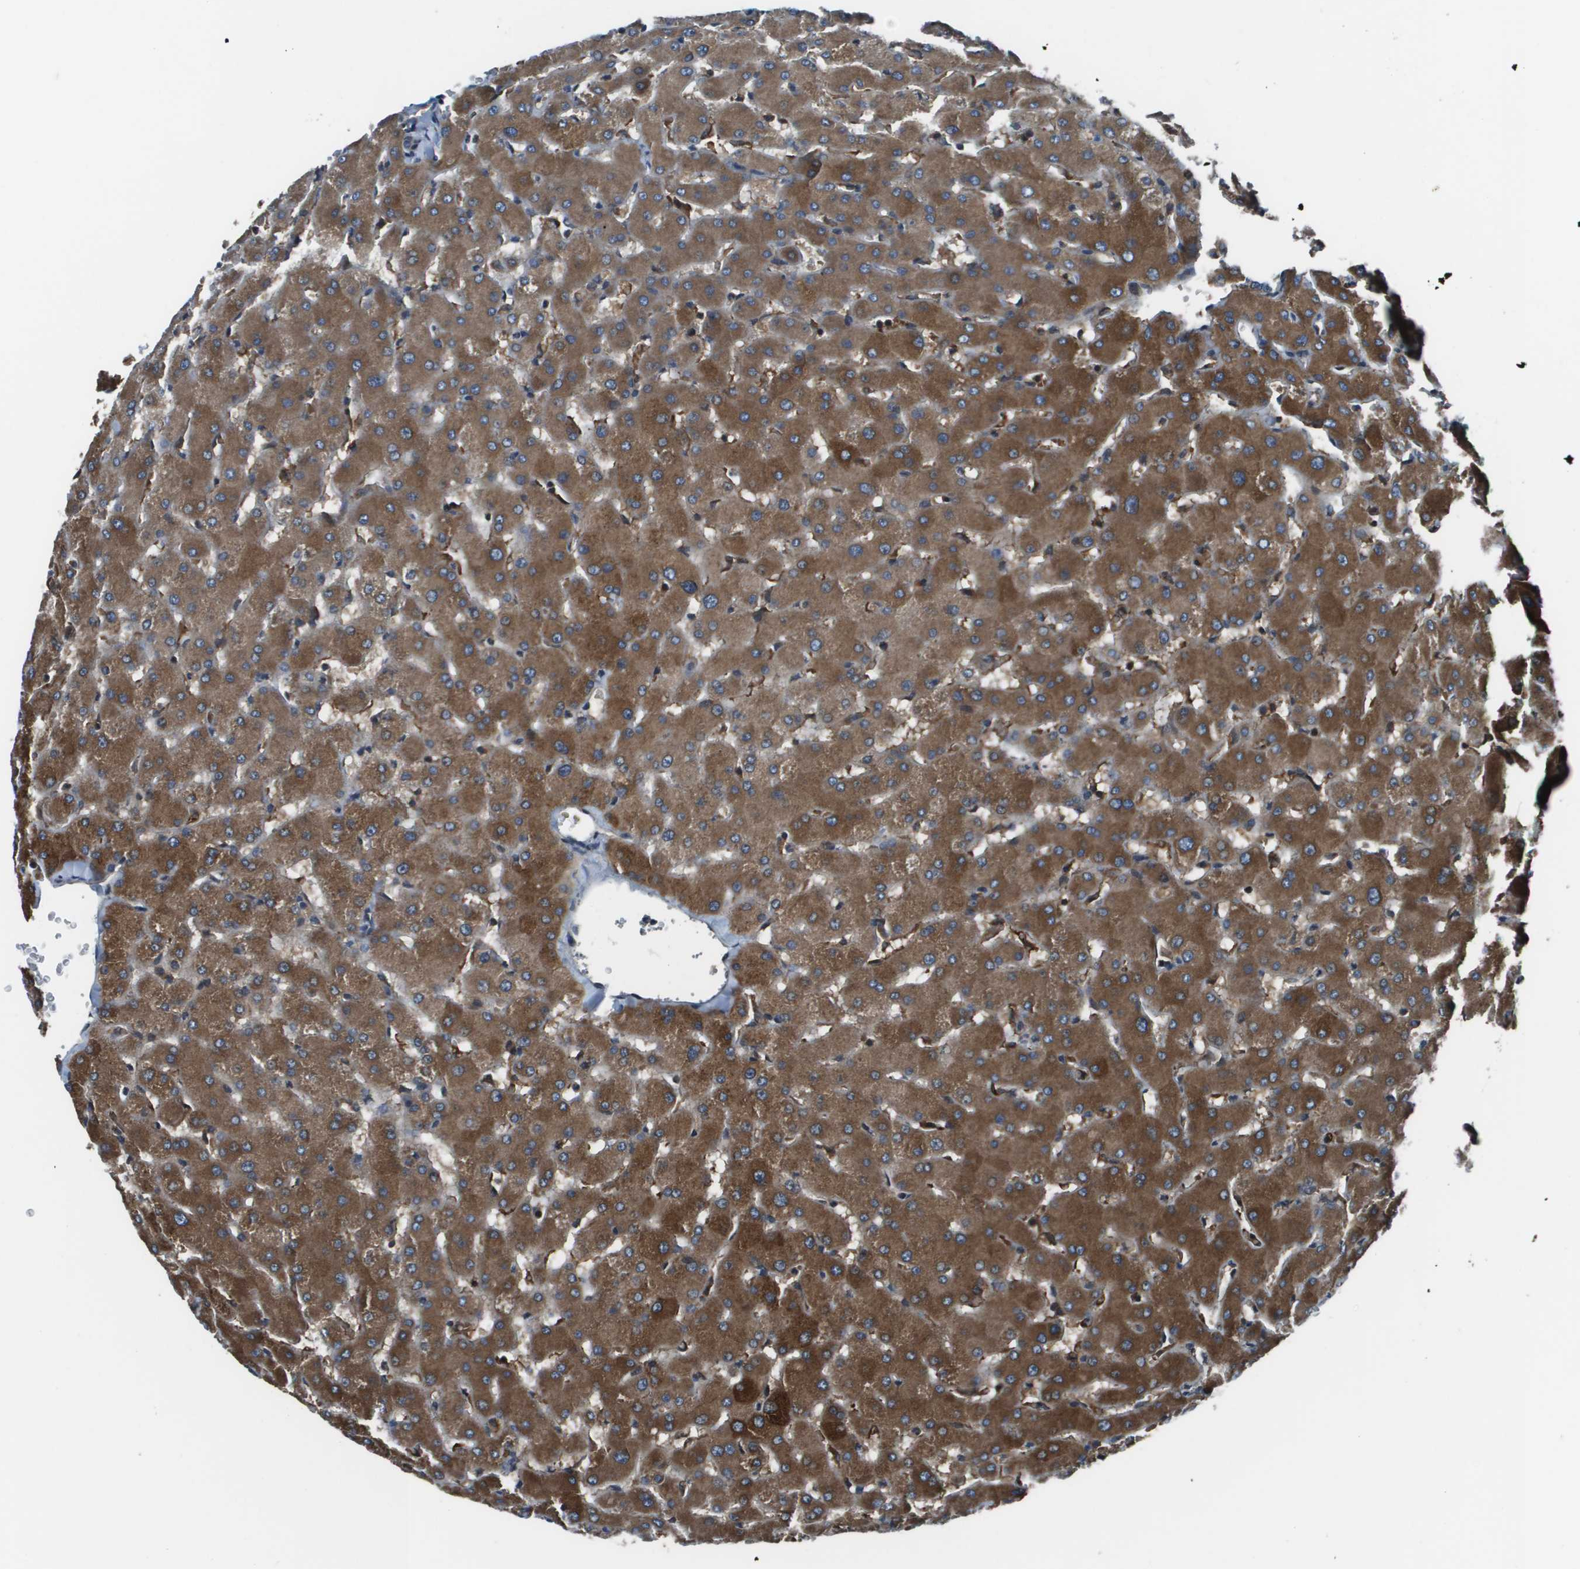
{"staining": {"intensity": "weak", "quantity": ">75%", "location": "cytoplasmic/membranous"}, "tissue": "liver", "cell_type": "Cholangiocytes", "image_type": "normal", "snomed": [{"axis": "morphology", "description": "Normal tissue, NOS"}, {"axis": "topography", "description": "Liver"}], "caption": "Liver stained for a protein (brown) shows weak cytoplasmic/membranous positive expression in about >75% of cholangiocytes.", "gene": "EIF3B", "patient": {"sex": "female", "age": 63}}